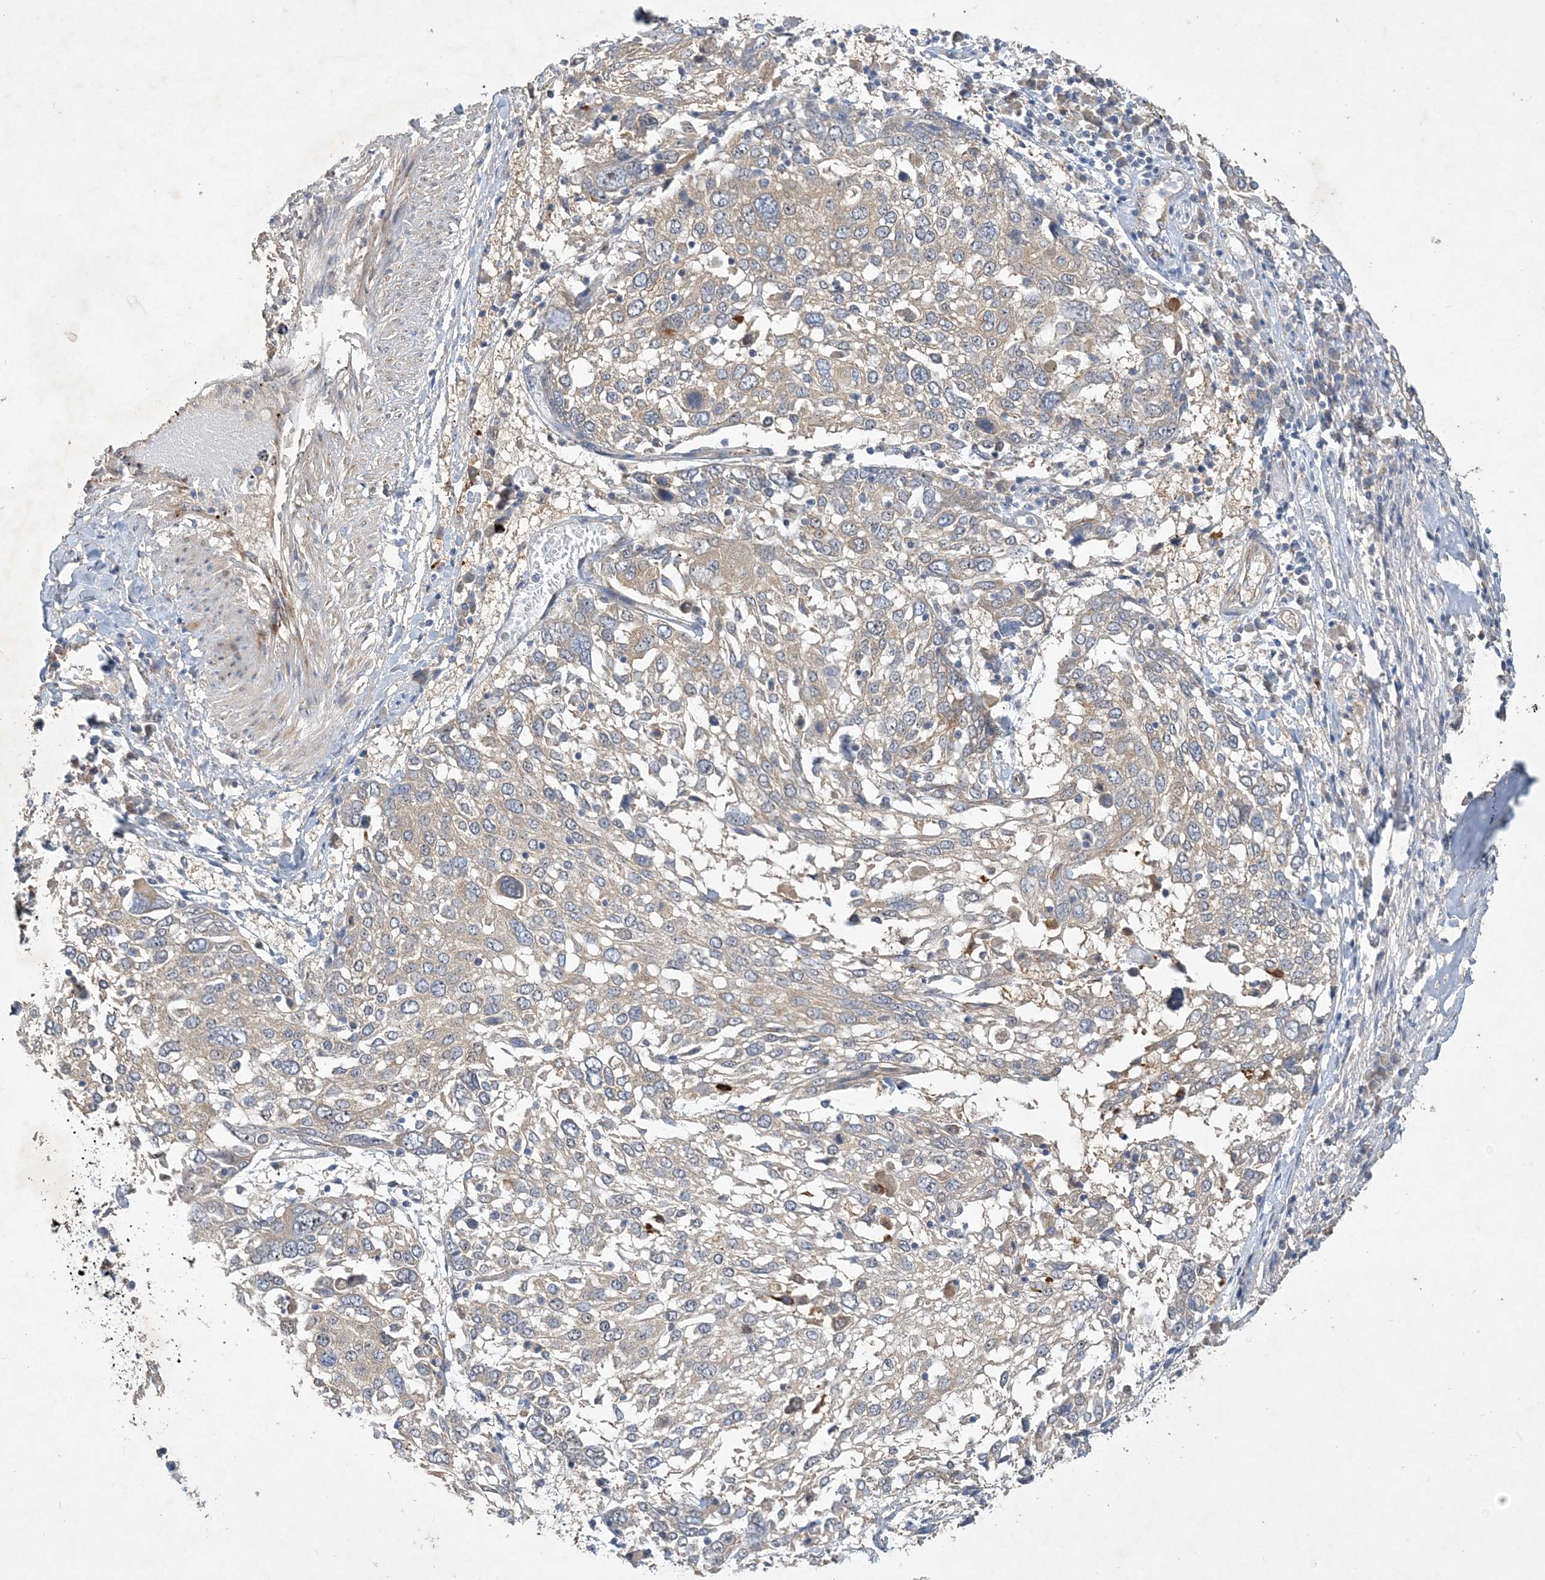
{"staining": {"intensity": "weak", "quantity": "<25%", "location": "cytoplasmic/membranous"}, "tissue": "lung cancer", "cell_type": "Tumor cells", "image_type": "cancer", "snomed": [{"axis": "morphology", "description": "Squamous cell carcinoma, NOS"}, {"axis": "topography", "description": "Lung"}], "caption": "This is an immunohistochemistry histopathology image of lung cancer (squamous cell carcinoma). There is no positivity in tumor cells.", "gene": "FEZ2", "patient": {"sex": "male", "age": 65}}